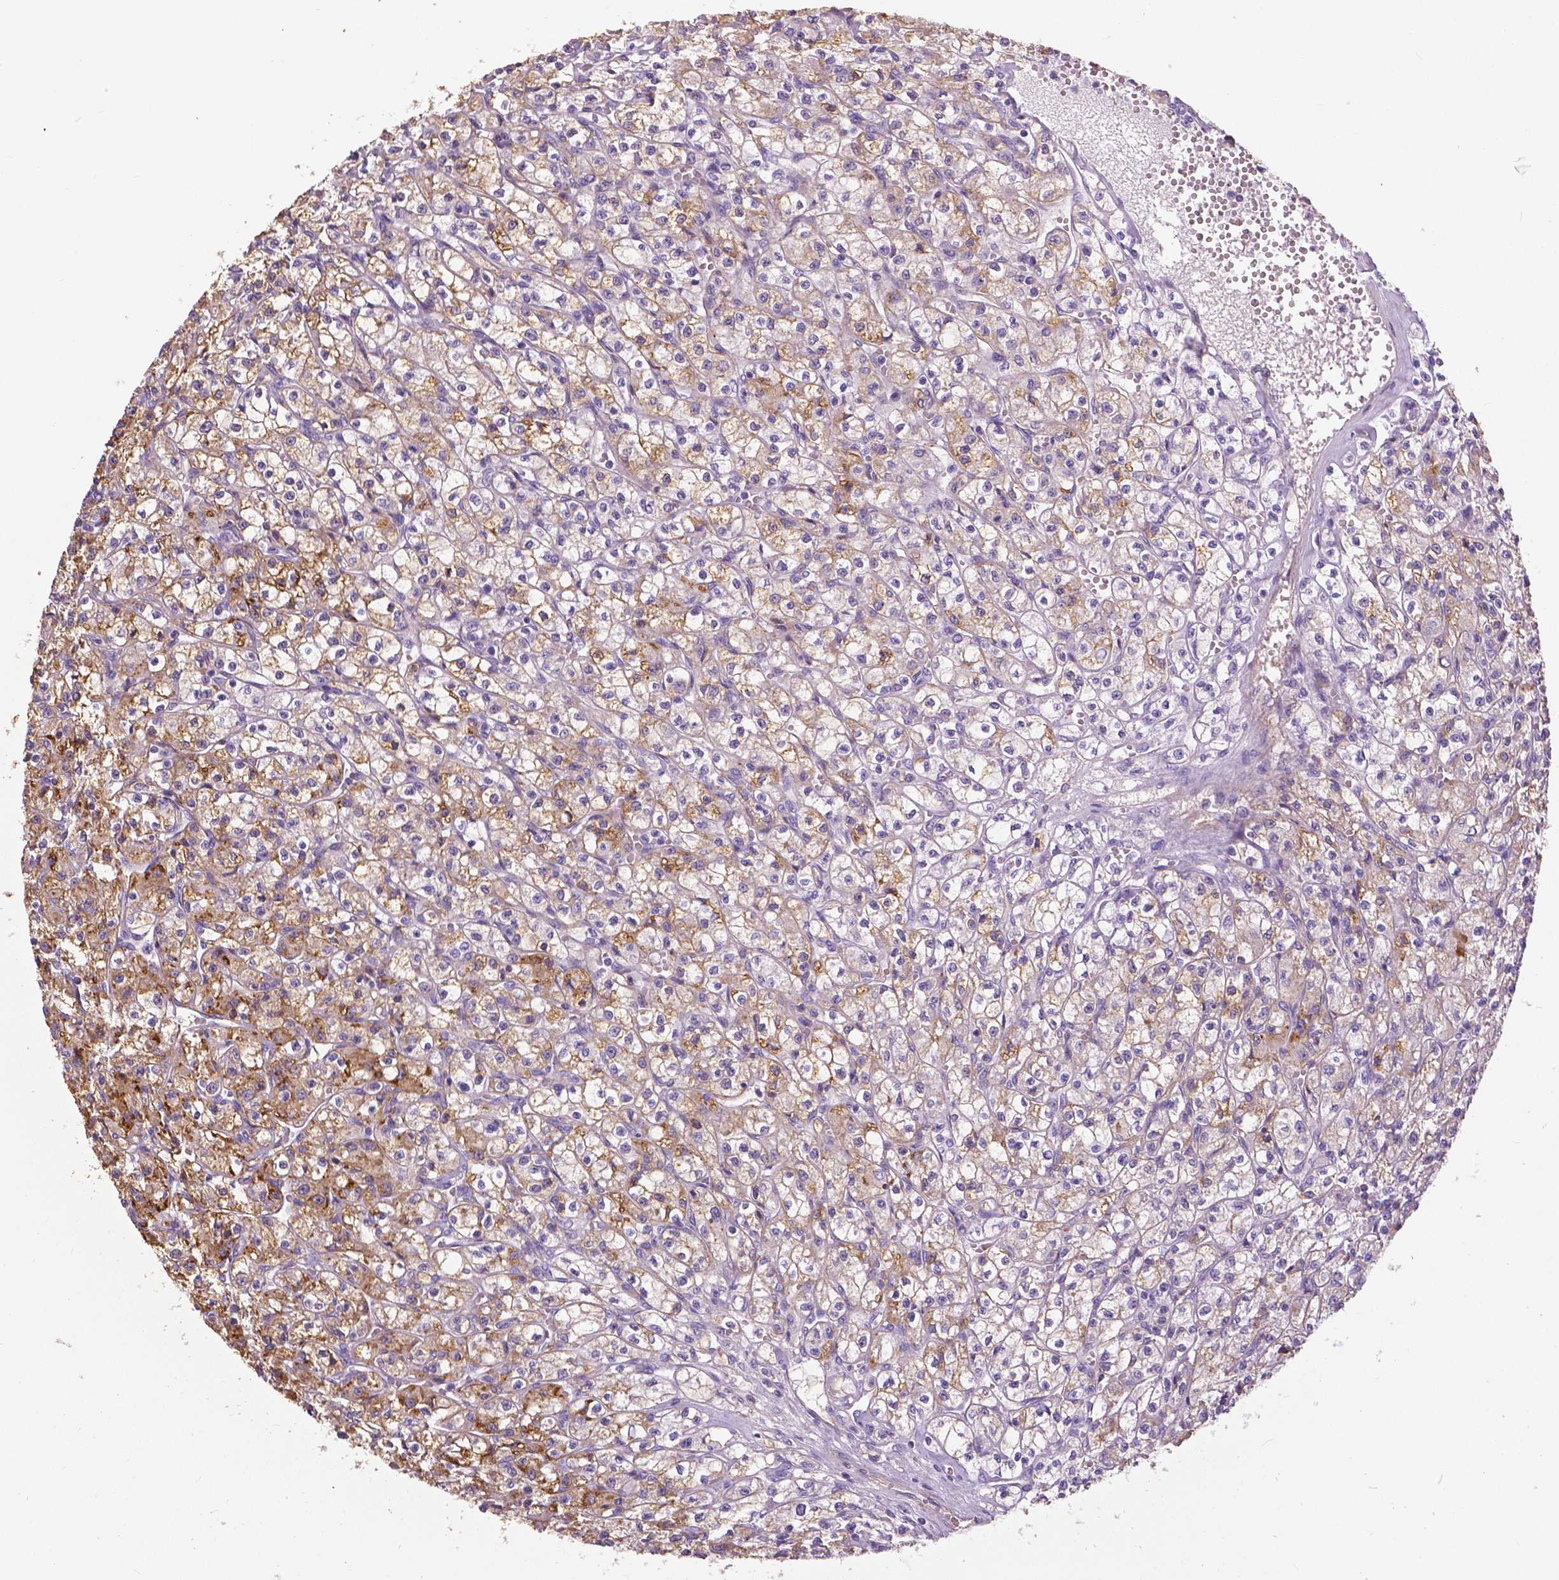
{"staining": {"intensity": "weak", "quantity": "25%-75%", "location": "cytoplasmic/membranous"}, "tissue": "renal cancer", "cell_type": "Tumor cells", "image_type": "cancer", "snomed": [{"axis": "morphology", "description": "Adenocarcinoma, NOS"}, {"axis": "topography", "description": "Kidney"}], "caption": "A photomicrograph of human adenocarcinoma (renal) stained for a protein reveals weak cytoplasmic/membranous brown staining in tumor cells.", "gene": "ANXA13", "patient": {"sex": "female", "age": 70}}